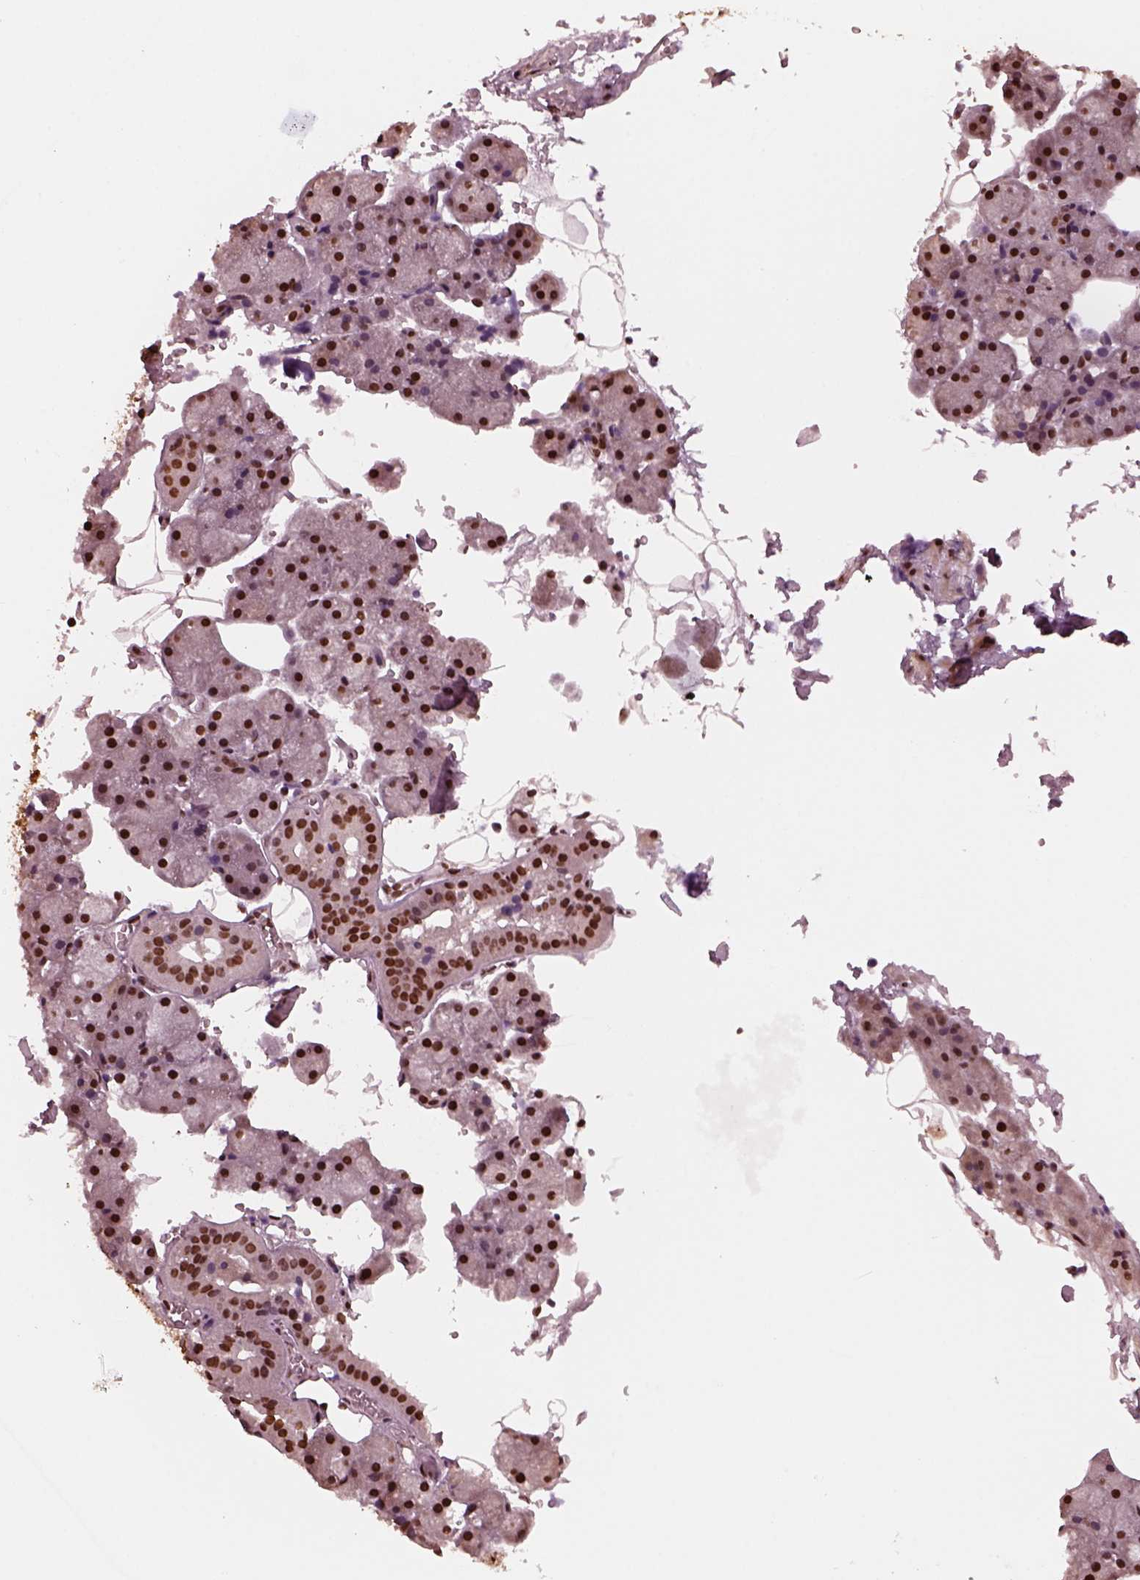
{"staining": {"intensity": "strong", "quantity": ">75%", "location": "nuclear"}, "tissue": "salivary gland", "cell_type": "Glandular cells", "image_type": "normal", "snomed": [{"axis": "morphology", "description": "Normal tissue, NOS"}, {"axis": "topography", "description": "Salivary gland"}], "caption": "Protein staining reveals strong nuclear staining in approximately >75% of glandular cells in benign salivary gland. (IHC, brightfield microscopy, high magnification).", "gene": "NSD1", "patient": {"sex": "male", "age": 38}}